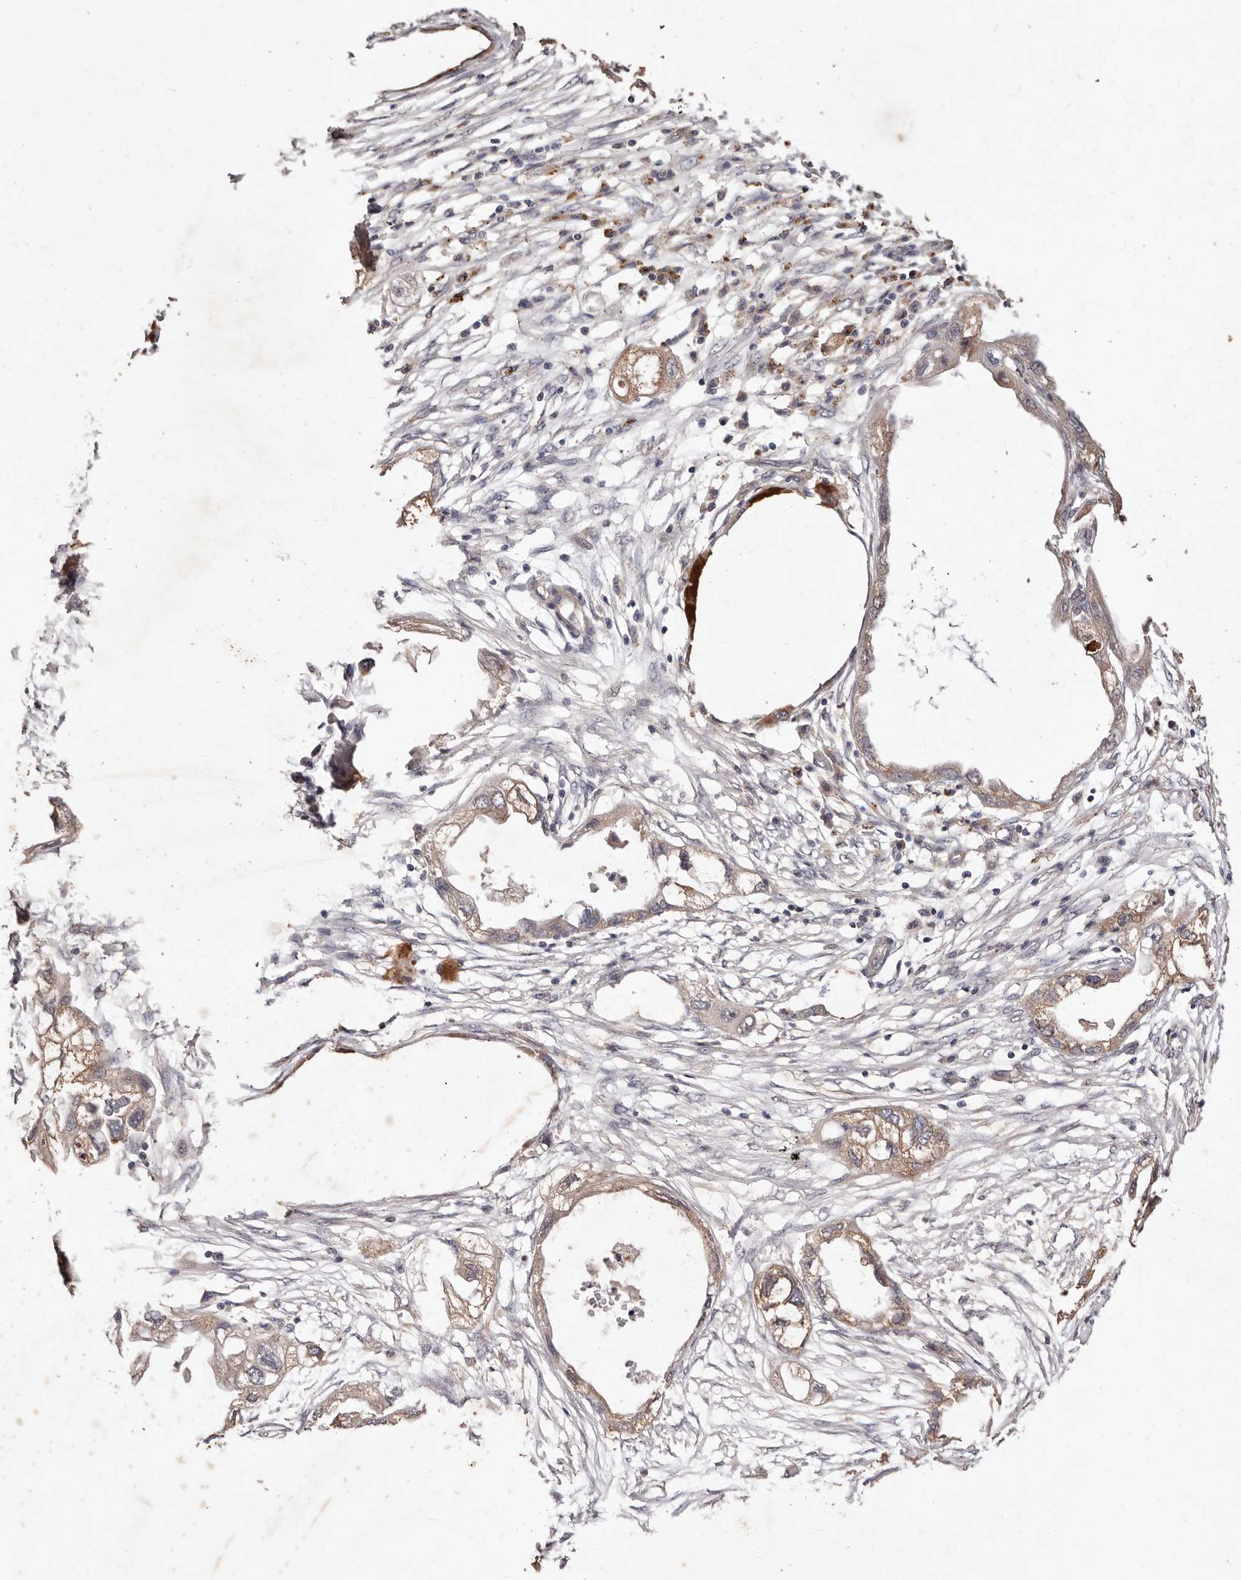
{"staining": {"intensity": "weak", "quantity": ">75%", "location": "cytoplasmic/membranous"}, "tissue": "endometrial cancer", "cell_type": "Tumor cells", "image_type": "cancer", "snomed": [{"axis": "morphology", "description": "Adenocarcinoma, NOS"}, {"axis": "morphology", "description": "Adenocarcinoma, metastatic, NOS"}, {"axis": "topography", "description": "Adipose tissue"}, {"axis": "topography", "description": "Endometrium"}], "caption": "Protein staining reveals weak cytoplasmic/membranous expression in about >75% of tumor cells in endometrial metastatic adenocarcinoma.", "gene": "CCL14", "patient": {"sex": "female", "age": 67}}